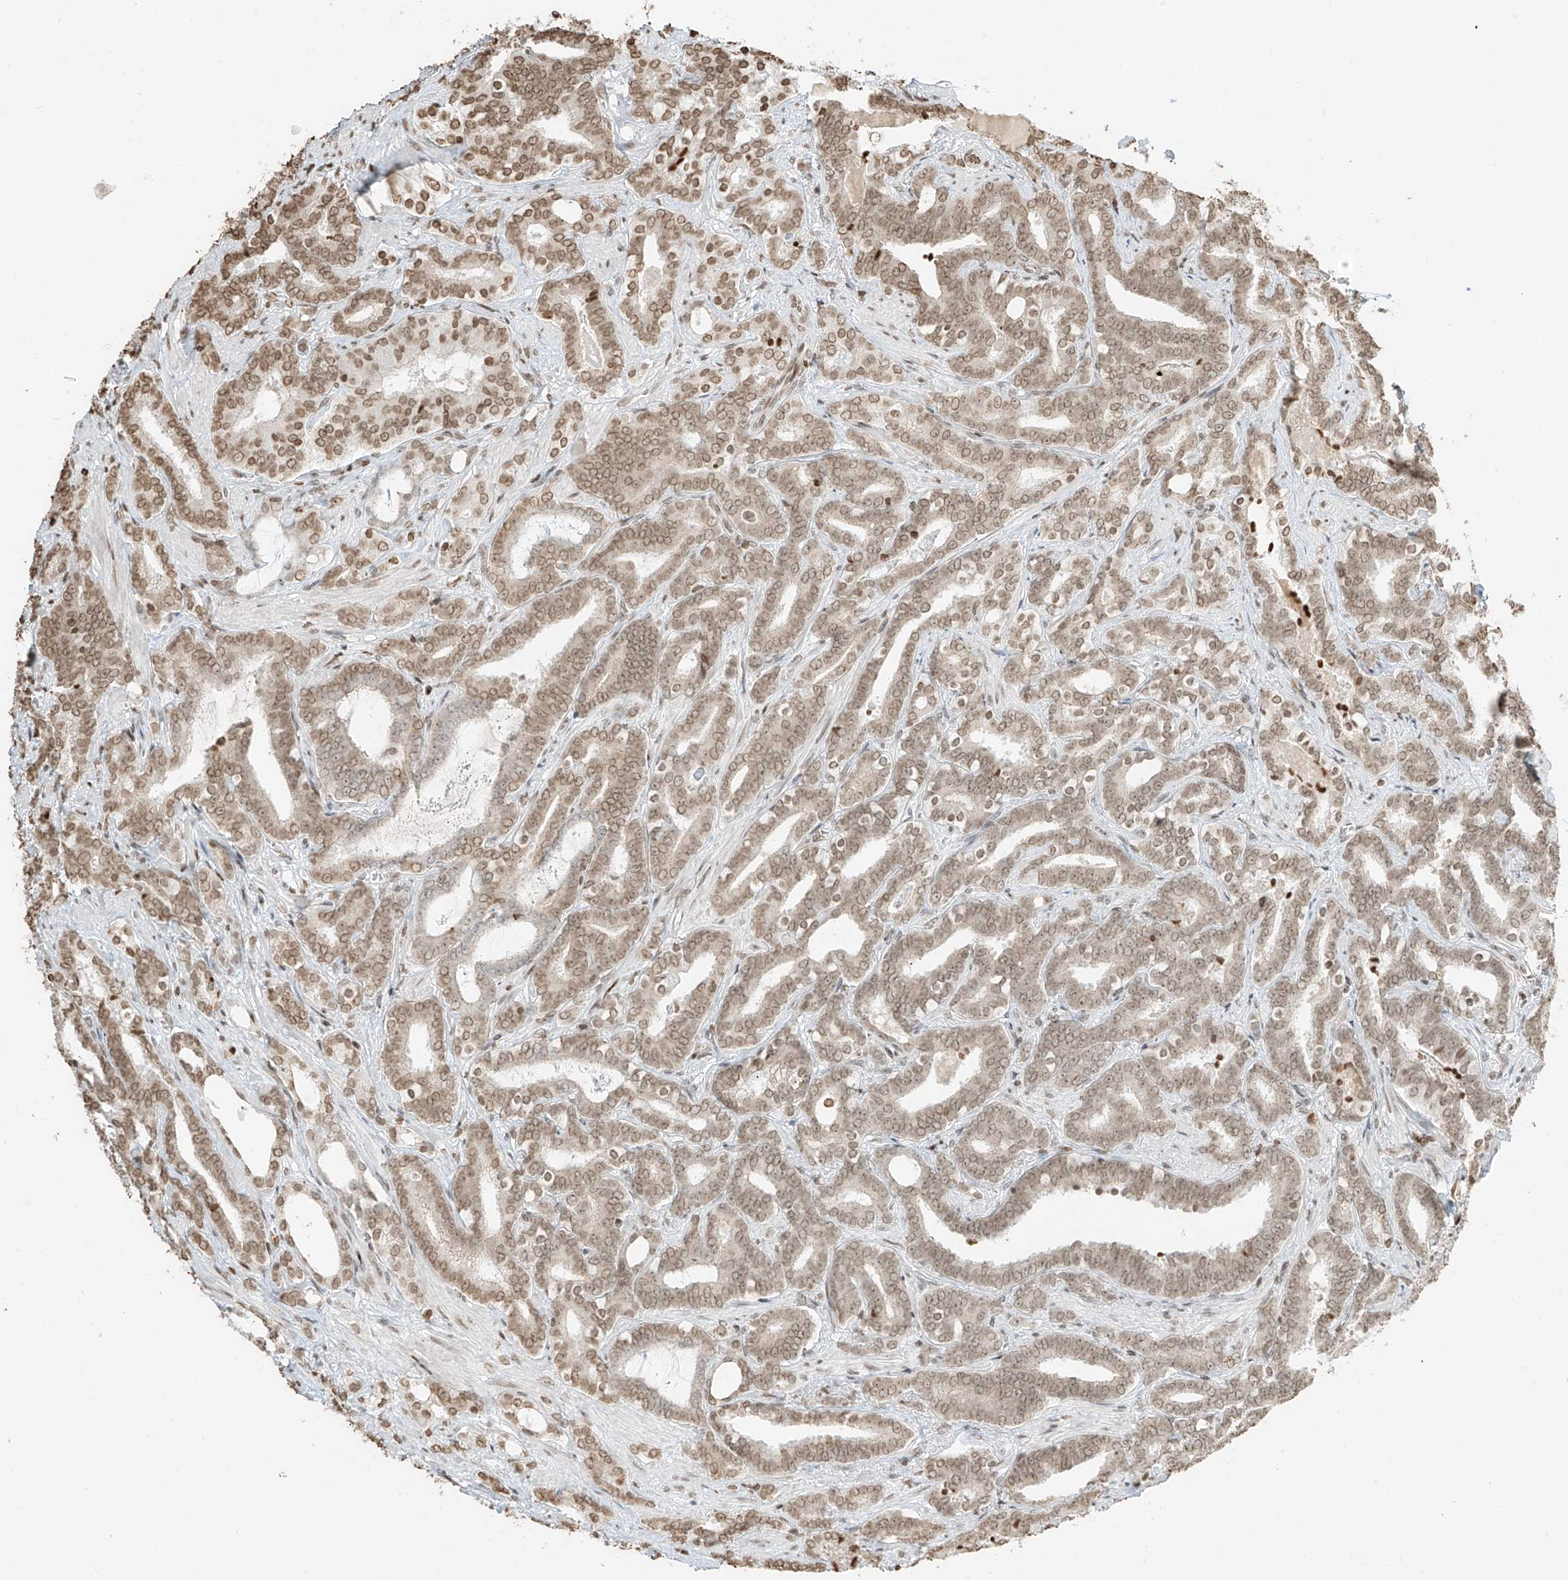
{"staining": {"intensity": "moderate", "quantity": ">75%", "location": "nuclear"}, "tissue": "prostate cancer", "cell_type": "Tumor cells", "image_type": "cancer", "snomed": [{"axis": "morphology", "description": "Adenocarcinoma, High grade"}, {"axis": "topography", "description": "Prostate and seminal vesicle, NOS"}], "caption": "This photomicrograph exhibits immunohistochemistry (IHC) staining of prostate cancer (adenocarcinoma (high-grade)), with medium moderate nuclear expression in about >75% of tumor cells.", "gene": "C17orf58", "patient": {"sex": "male", "age": 67}}